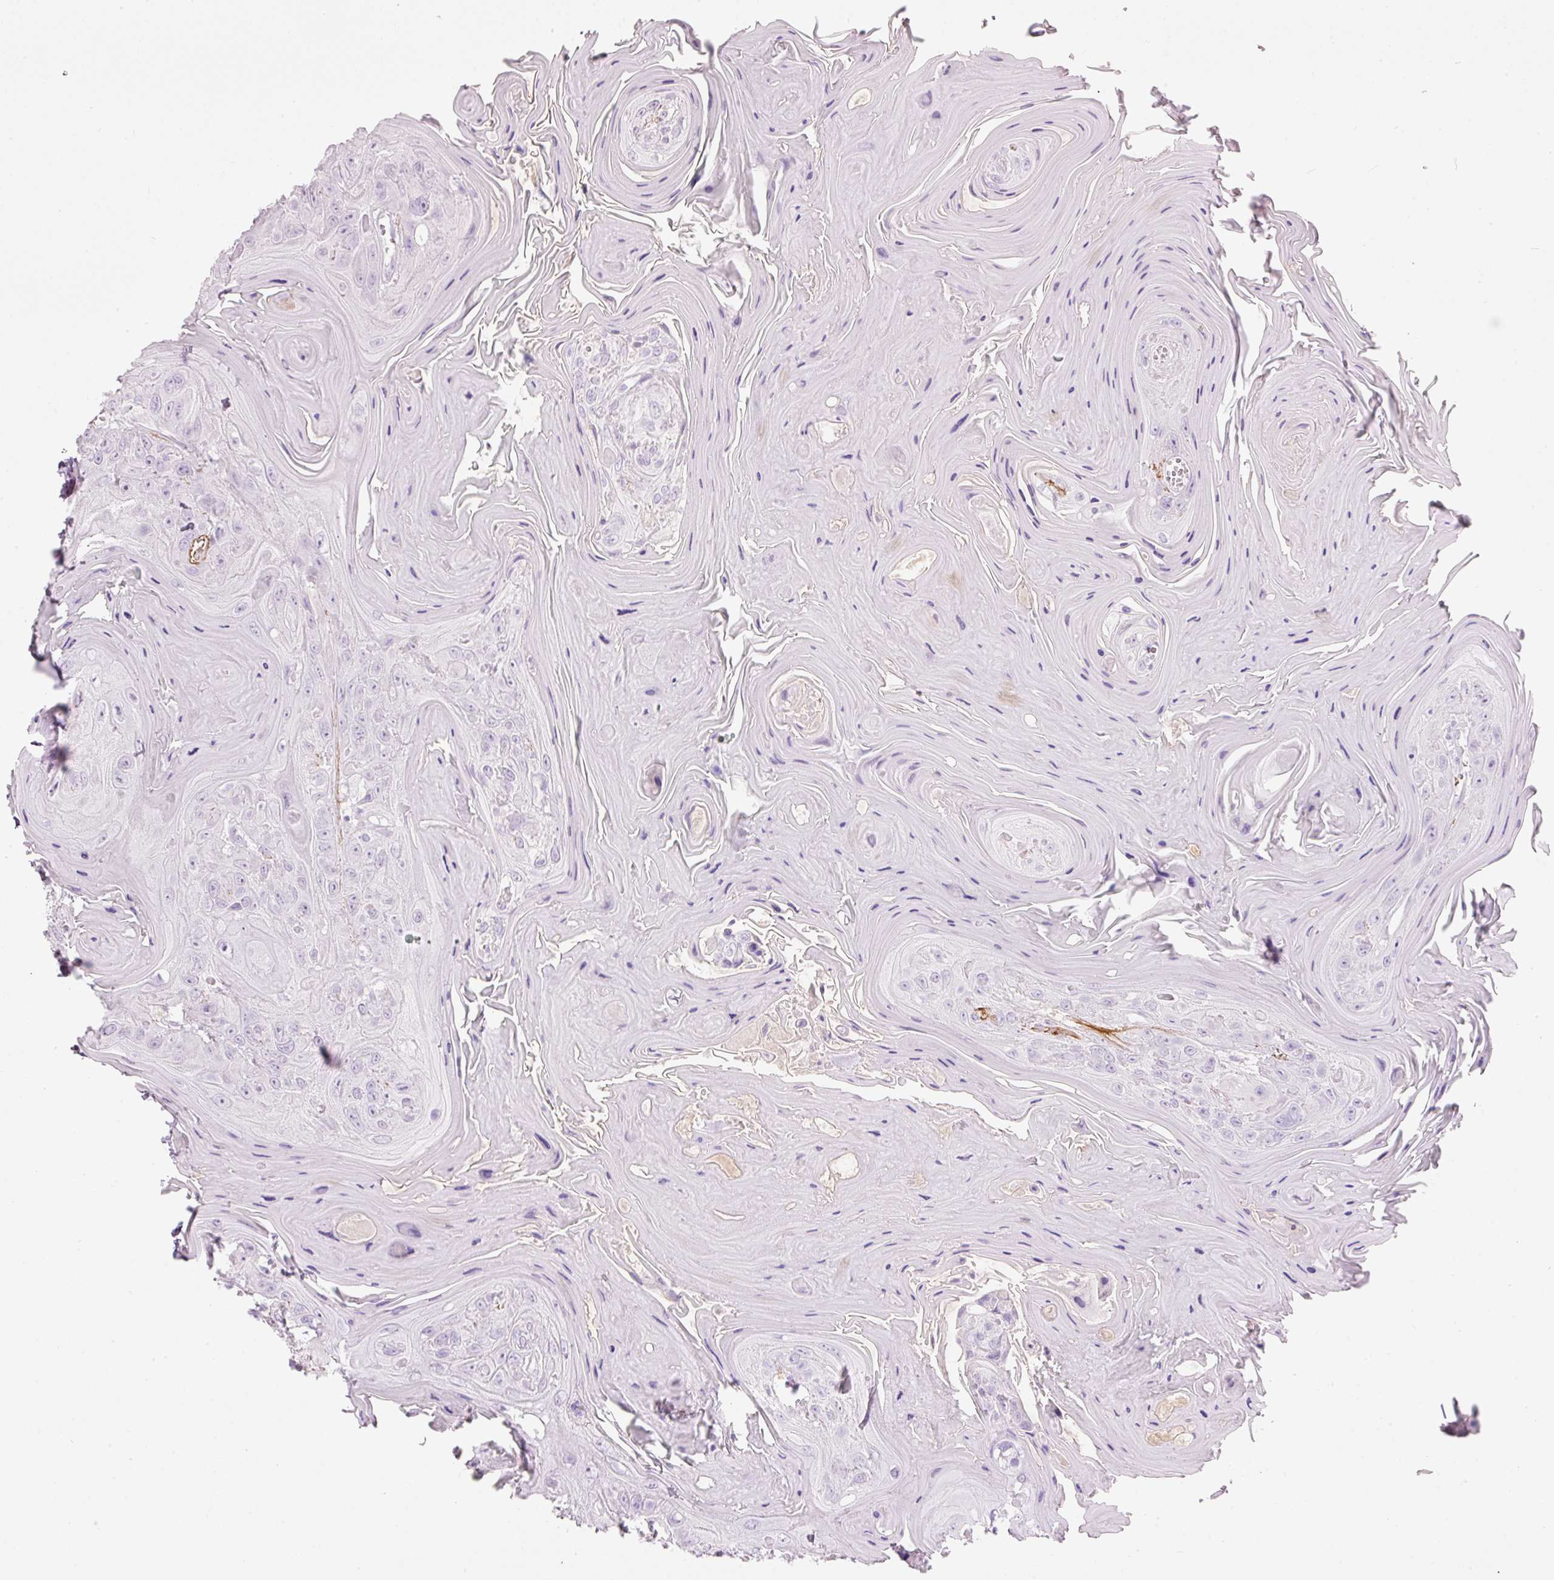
{"staining": {"intensity": "negative", "quantity": "none", "location": "none"}, "tissue": "head and neck cancer", "cell_type": "Tumor cells", "image_type": "cancer", "snomed": [{"axis": "morphology", "description": "Squamous cell carcinoma, NOS"}, {"axis": "topography", "description": "Head-Neck"}], "caption": "Immunohistochemical staining of human squamous cell carcinoma (head and neck) demonstrates no significant staining in tumor cells.", "gene": "MFAP4", "patient": {"sex": "female", "age": 59}}